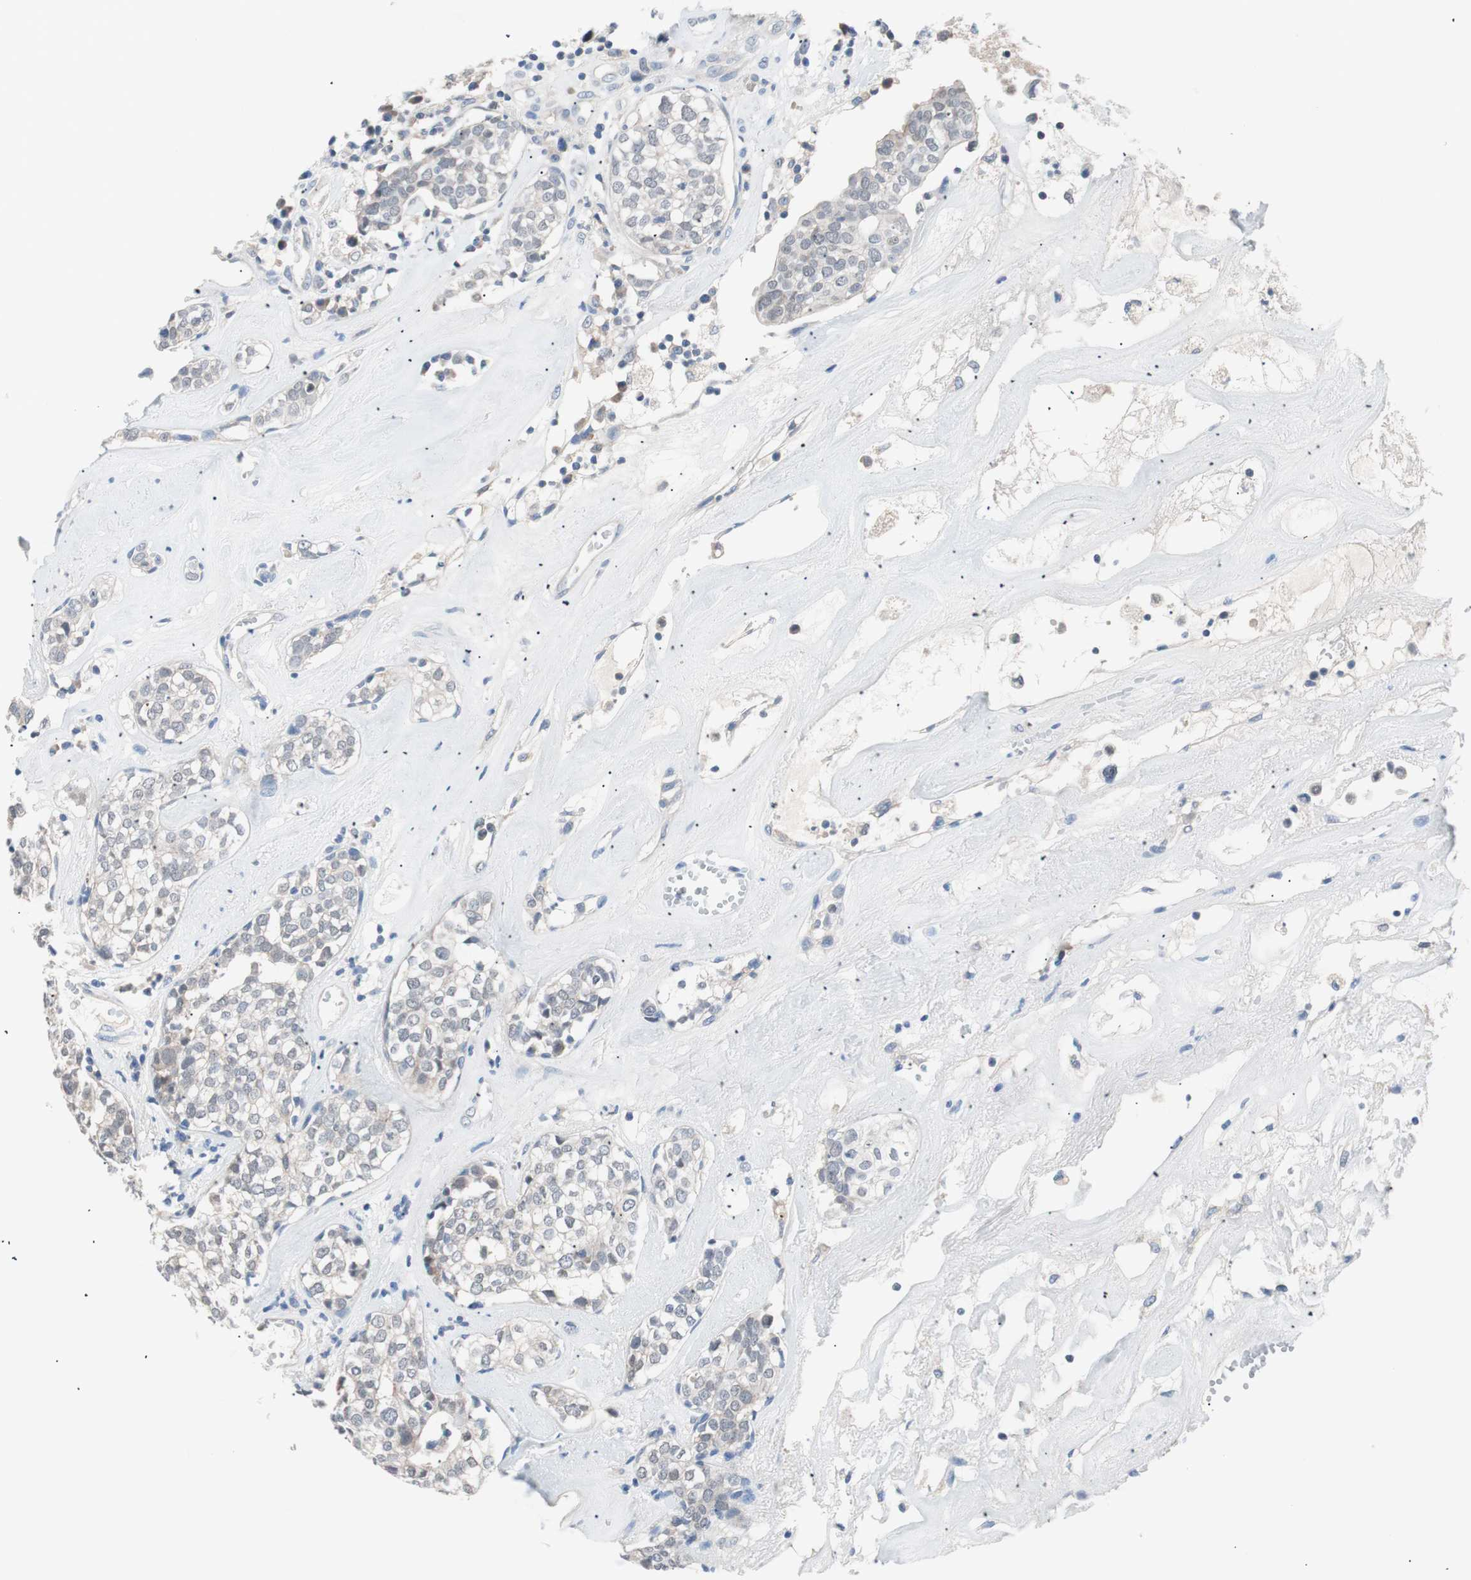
{"staining": {"intensity": "weak", "quantity": "<25%", "location": "cytoplasmic/membranous,nuclear"}, "tissue": "head and neck cancer", "cell_type": "Tumor cells", "image_type": "cancer", "snomed": [{"axis": "morphology", "description": "Adenocarcinoma, NOS"}, {"axis": "topography", "description": "Salivary gland"}, {"axis": "topography", "description": "Head-Neck"}], "caption": "Image shows no protein positivity in tumor cells of head and neck adenocarcinoma tissue.", "gene": "VIL1", "patient": {"sex": "female", "age": 65}}